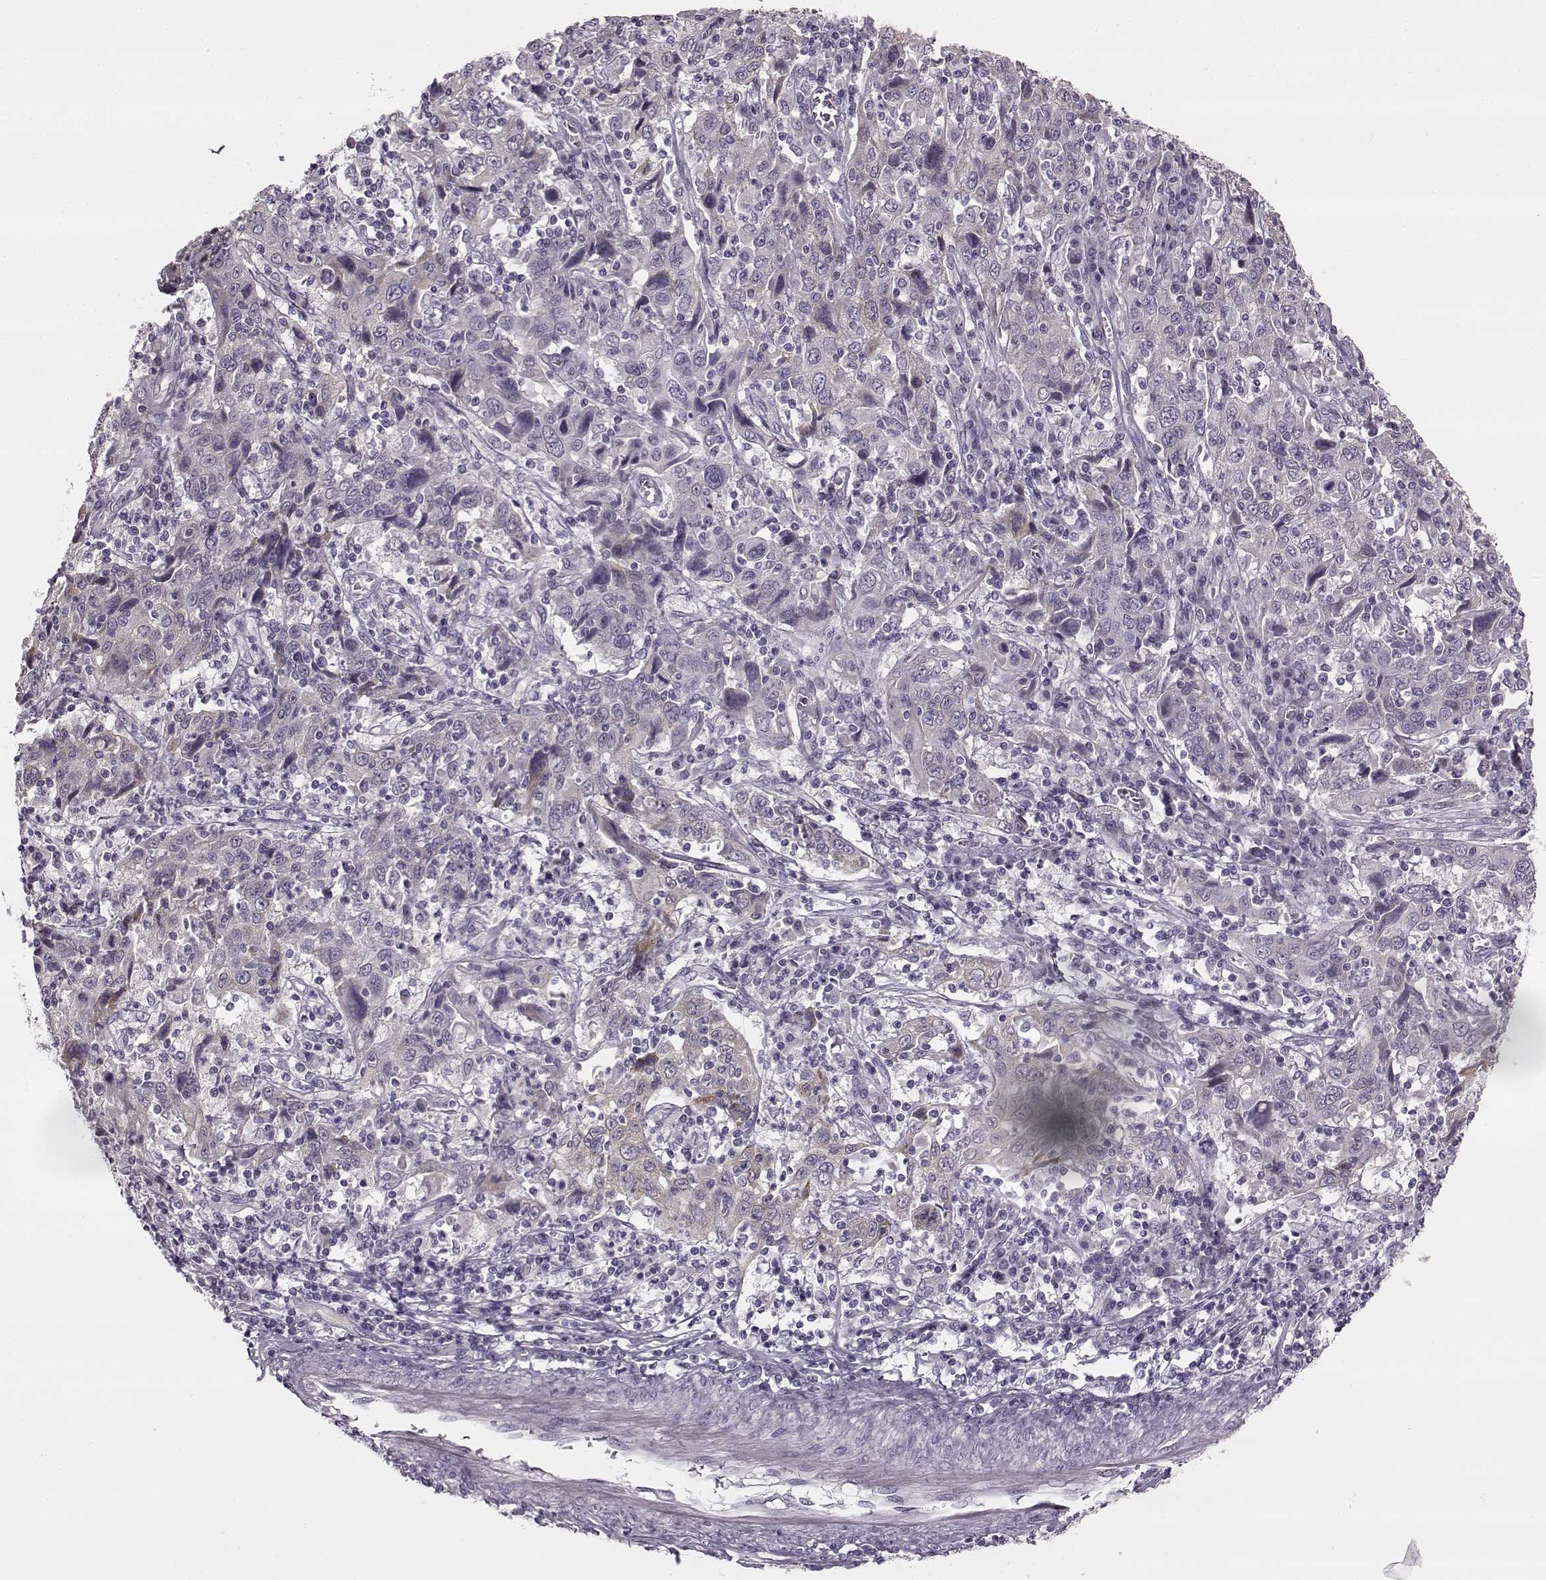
{"staining": {"intensity": "negative", "quantity": "none", "location": "none"}, "tissue": "cervical cancer", "cell_type": "Tumor cells", "image_type": "cancer", "snomed": [{"axis": "morphology", "description": "Squamous cell carcinoma, NOS"}, {"axis": "topography", "description": "Cervix"}], "caption": "Immunohistochemistry photomicrograph of neoplastic tissue: squamous cell carcinoma (cervical) stained with DAB shows no significant protein expression in tumor cells.", "gene": "MAP6D1", "patient": {"sex": "female", "age": 46}}